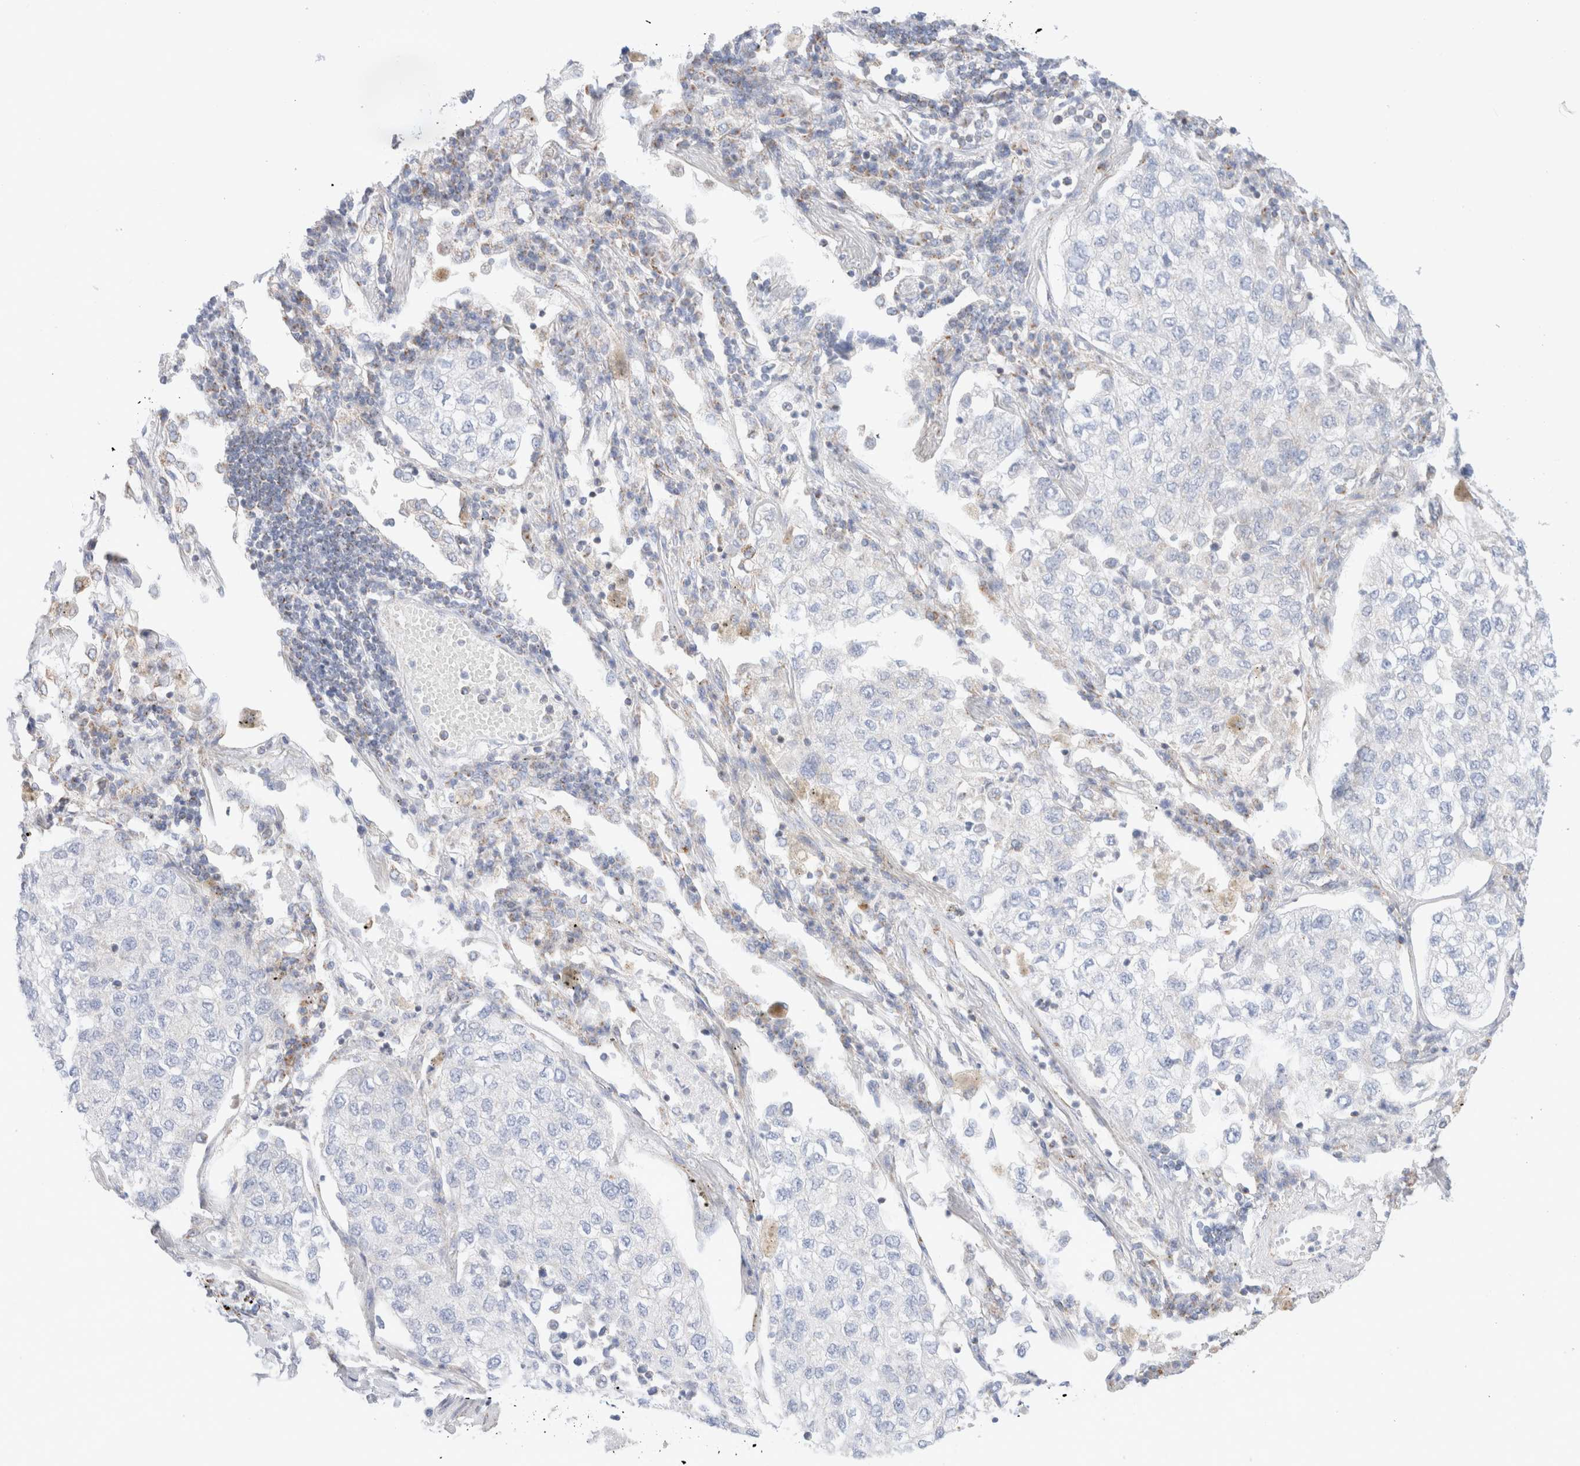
{"staining": {"intensity": "negative", "quantity": "none", "location": "none"}, "tissue": "lung cancer", "cell_type": "Tumor cells", "image_type": "cancer", "snomed": [{"axis": "morphology", "description": "Adenocarcinoma, NOS"}, {"axis": "topography", "description": "Lung"}], "caption": "Tumor cells show no significant protein positivity in lung cancer (adenocarcinoma).", "gene": "ATP6V1C1", "patient": {"sex": "male", "age": 63}}